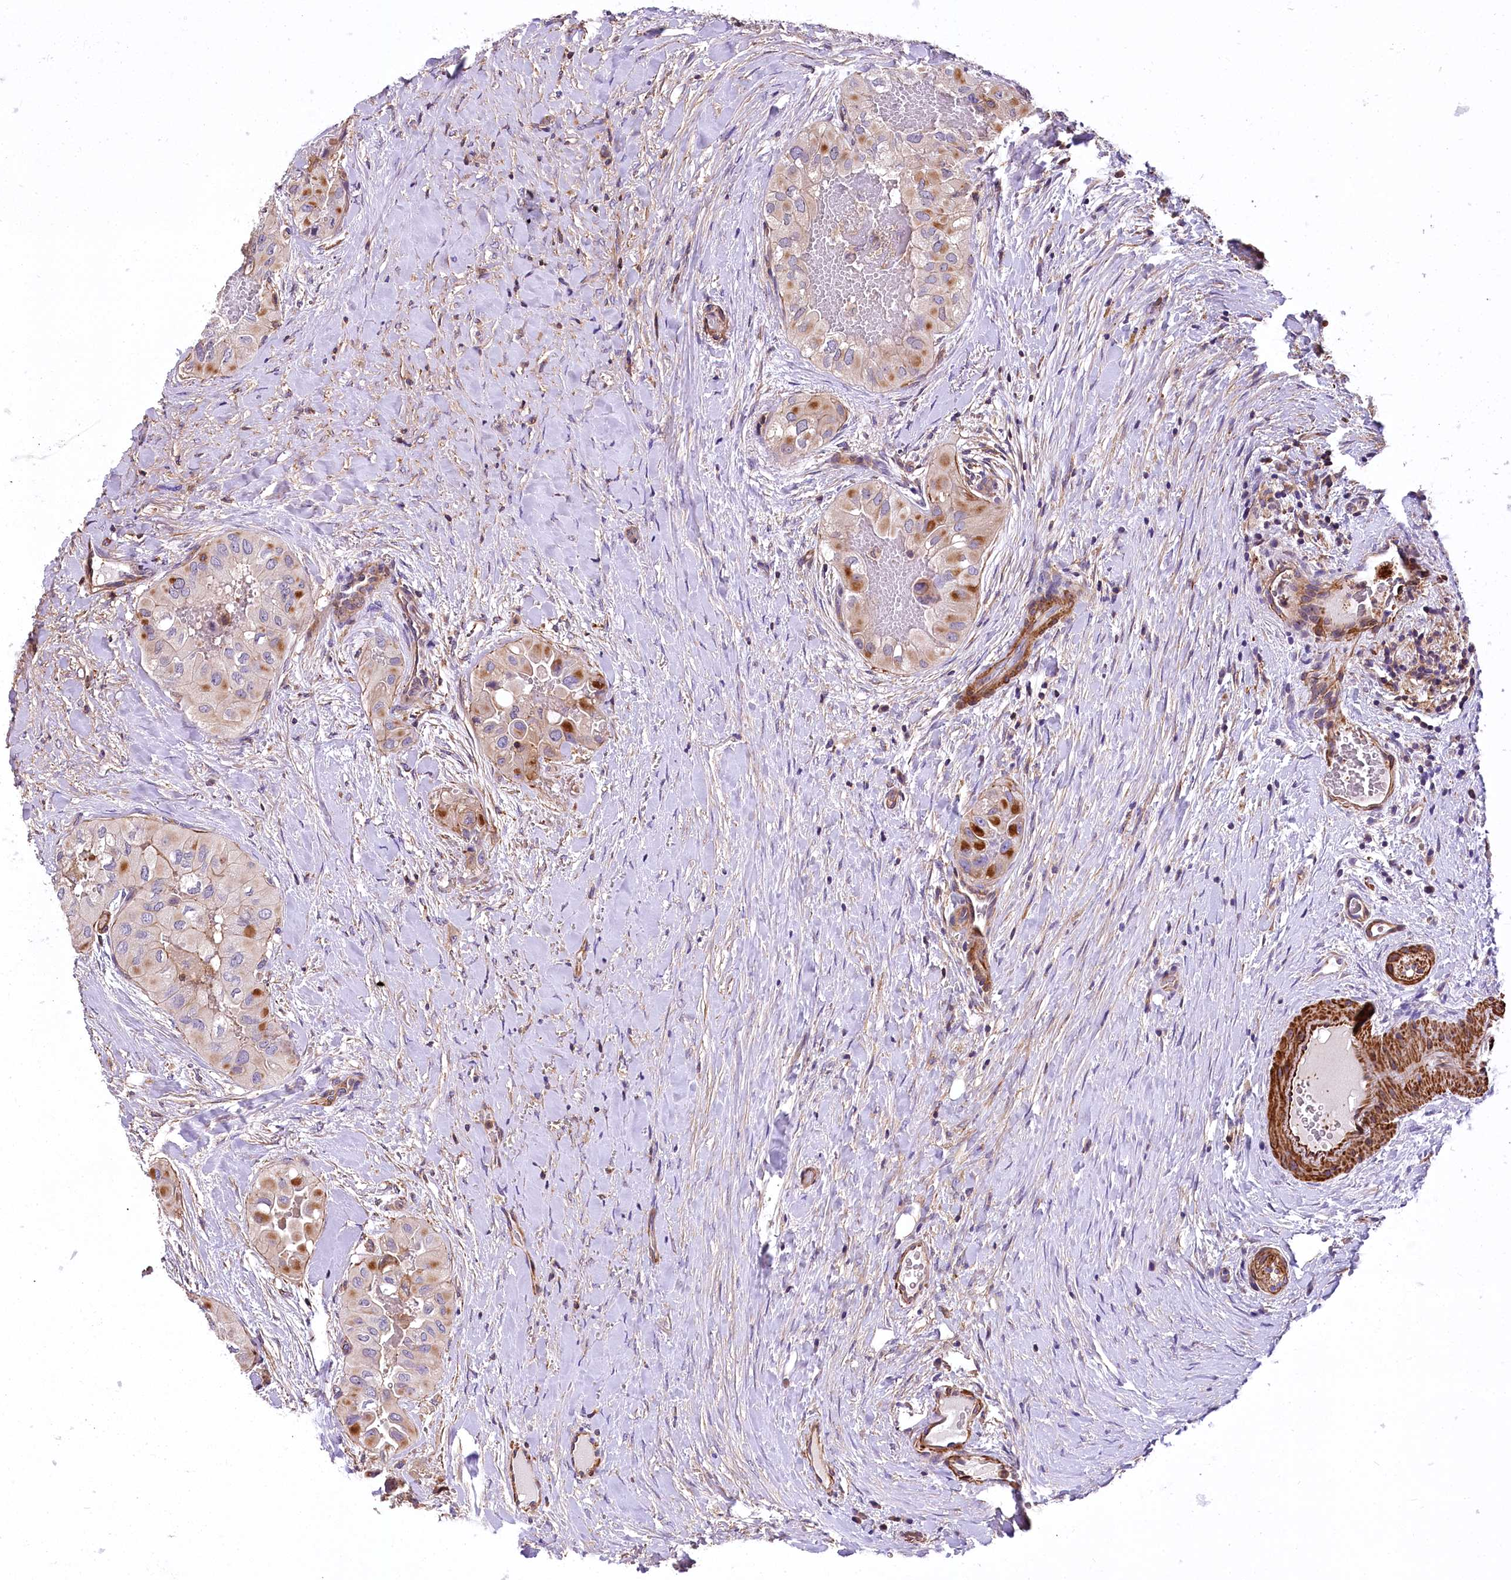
{"staining": {"intensity": "moderate", "quantity": "<25%", "location": "cytoplasmic/membranous"}, "tissue": "thyroid cancer", "cell_type": "Tumor cells", "image_type": "cancer", "snomed": [{"axis": "morphology", "description": "Papillary adenocarcinoma, NOS"}, {"axis": "topography", "description": "Thyroid gland"}], "caption": "Thyroid papillary adenocarcinoma stained for a protein displays moderate cytoplasmic/membranous positivity in tumor cells. (Brightfield microscopy of DAB IHC at high magnification).", "gene": "DPP3", "patient": {"sex": "female", "age": 59}}